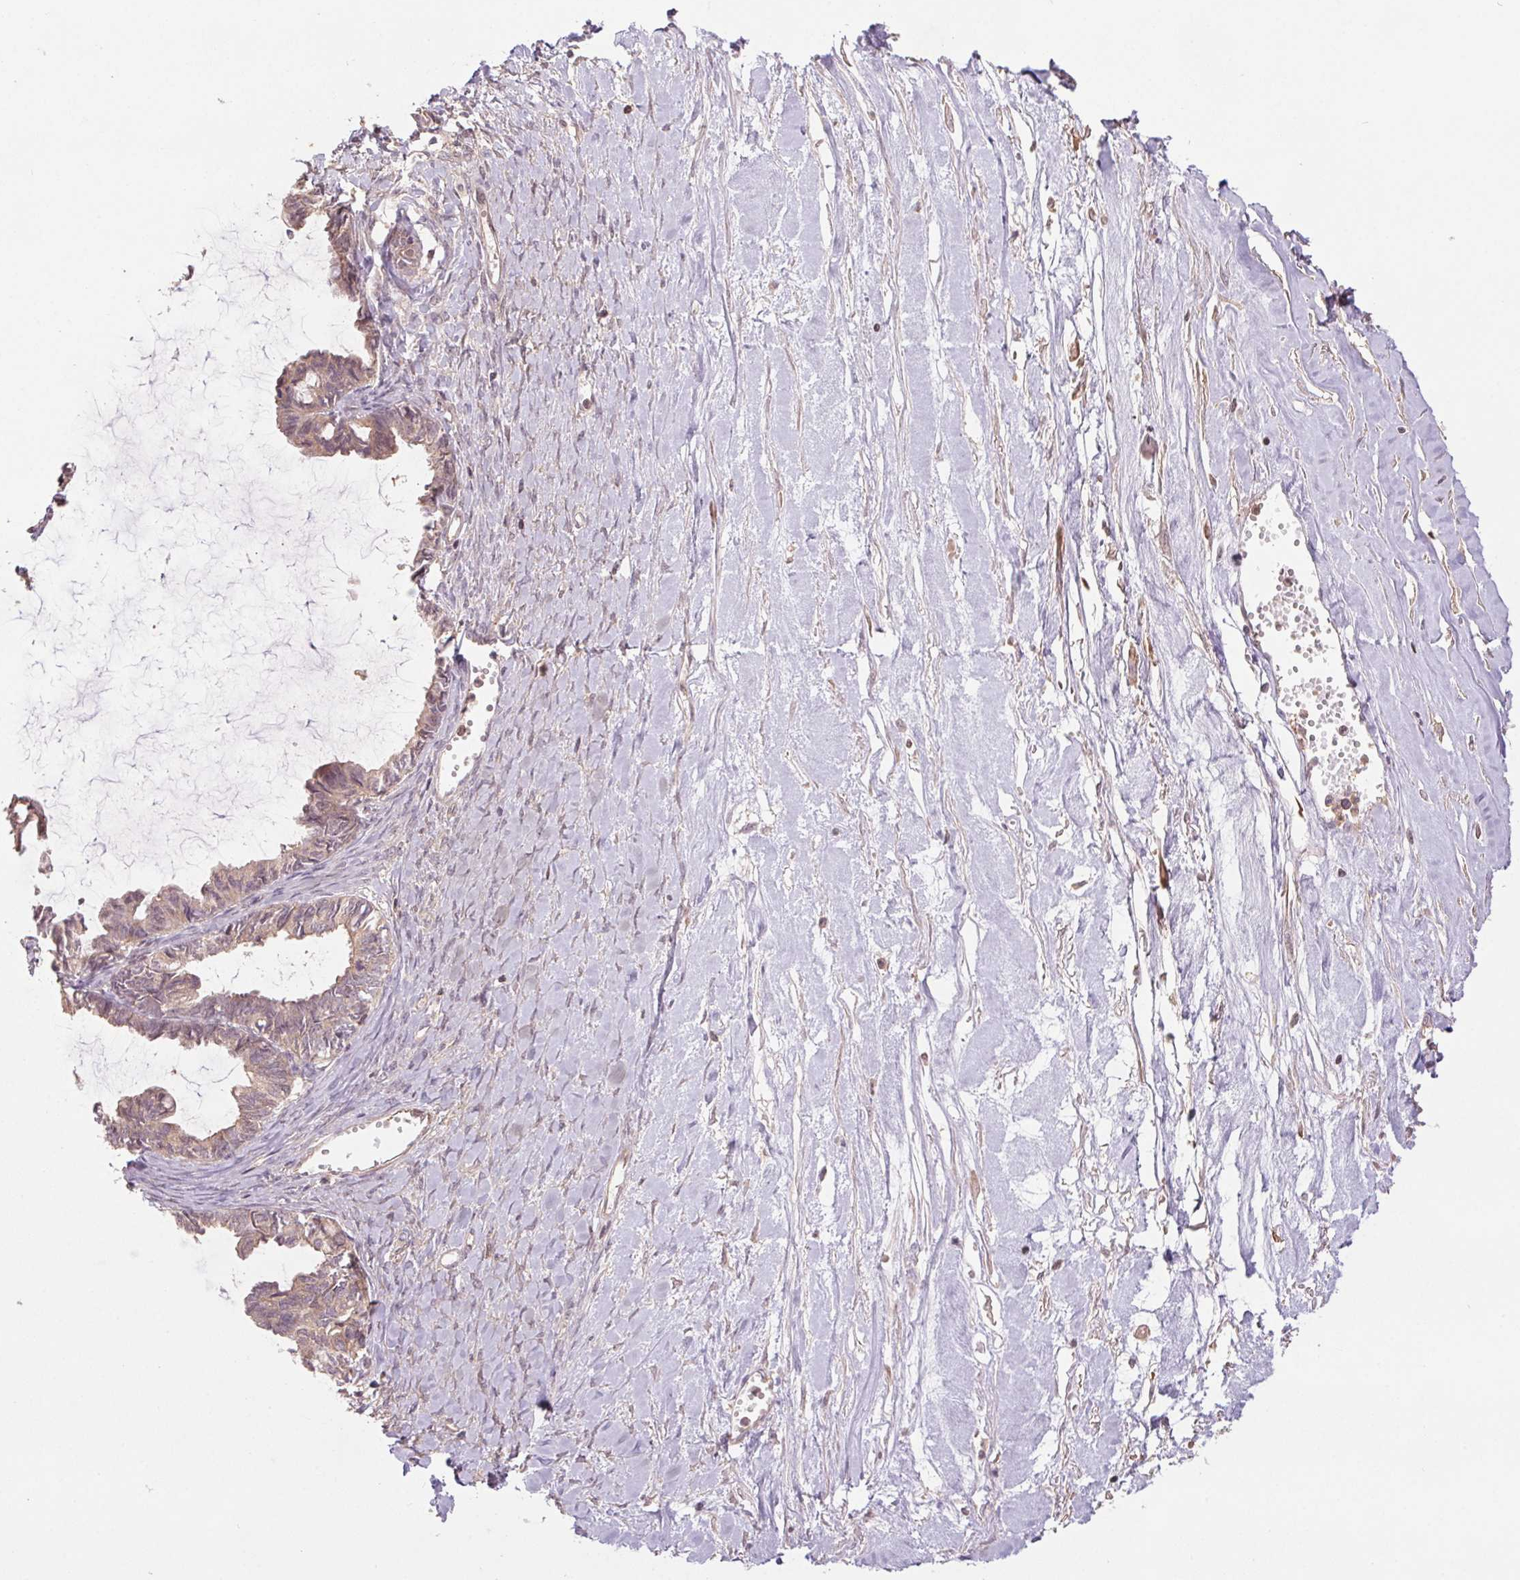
{"staining": {"intensity": "weak", "quantity": ">75%", "location": "cytoplasmic/membranous"}, "tissue": "ovarian cancer", "cell_type": "Tumor cells", "image_type": "cancer", "snomed": [{"axis": "morphology", "description": "Cystadenocarcinoma, mucinous, NOS"}, {"axis": "topography", "description": "Ovary"}], "caption": "Immunohistochemistry (IHC) photomicrograph of human mucinous cystadenocarcinoma (ovarian) stained for a protein (brown), which reveals low levels of weak cytoplasmic/membranous expression in about >75% of tumor cells.", "gene": "TUBA3D", "patient": {"sex": "female", "age": 61}}